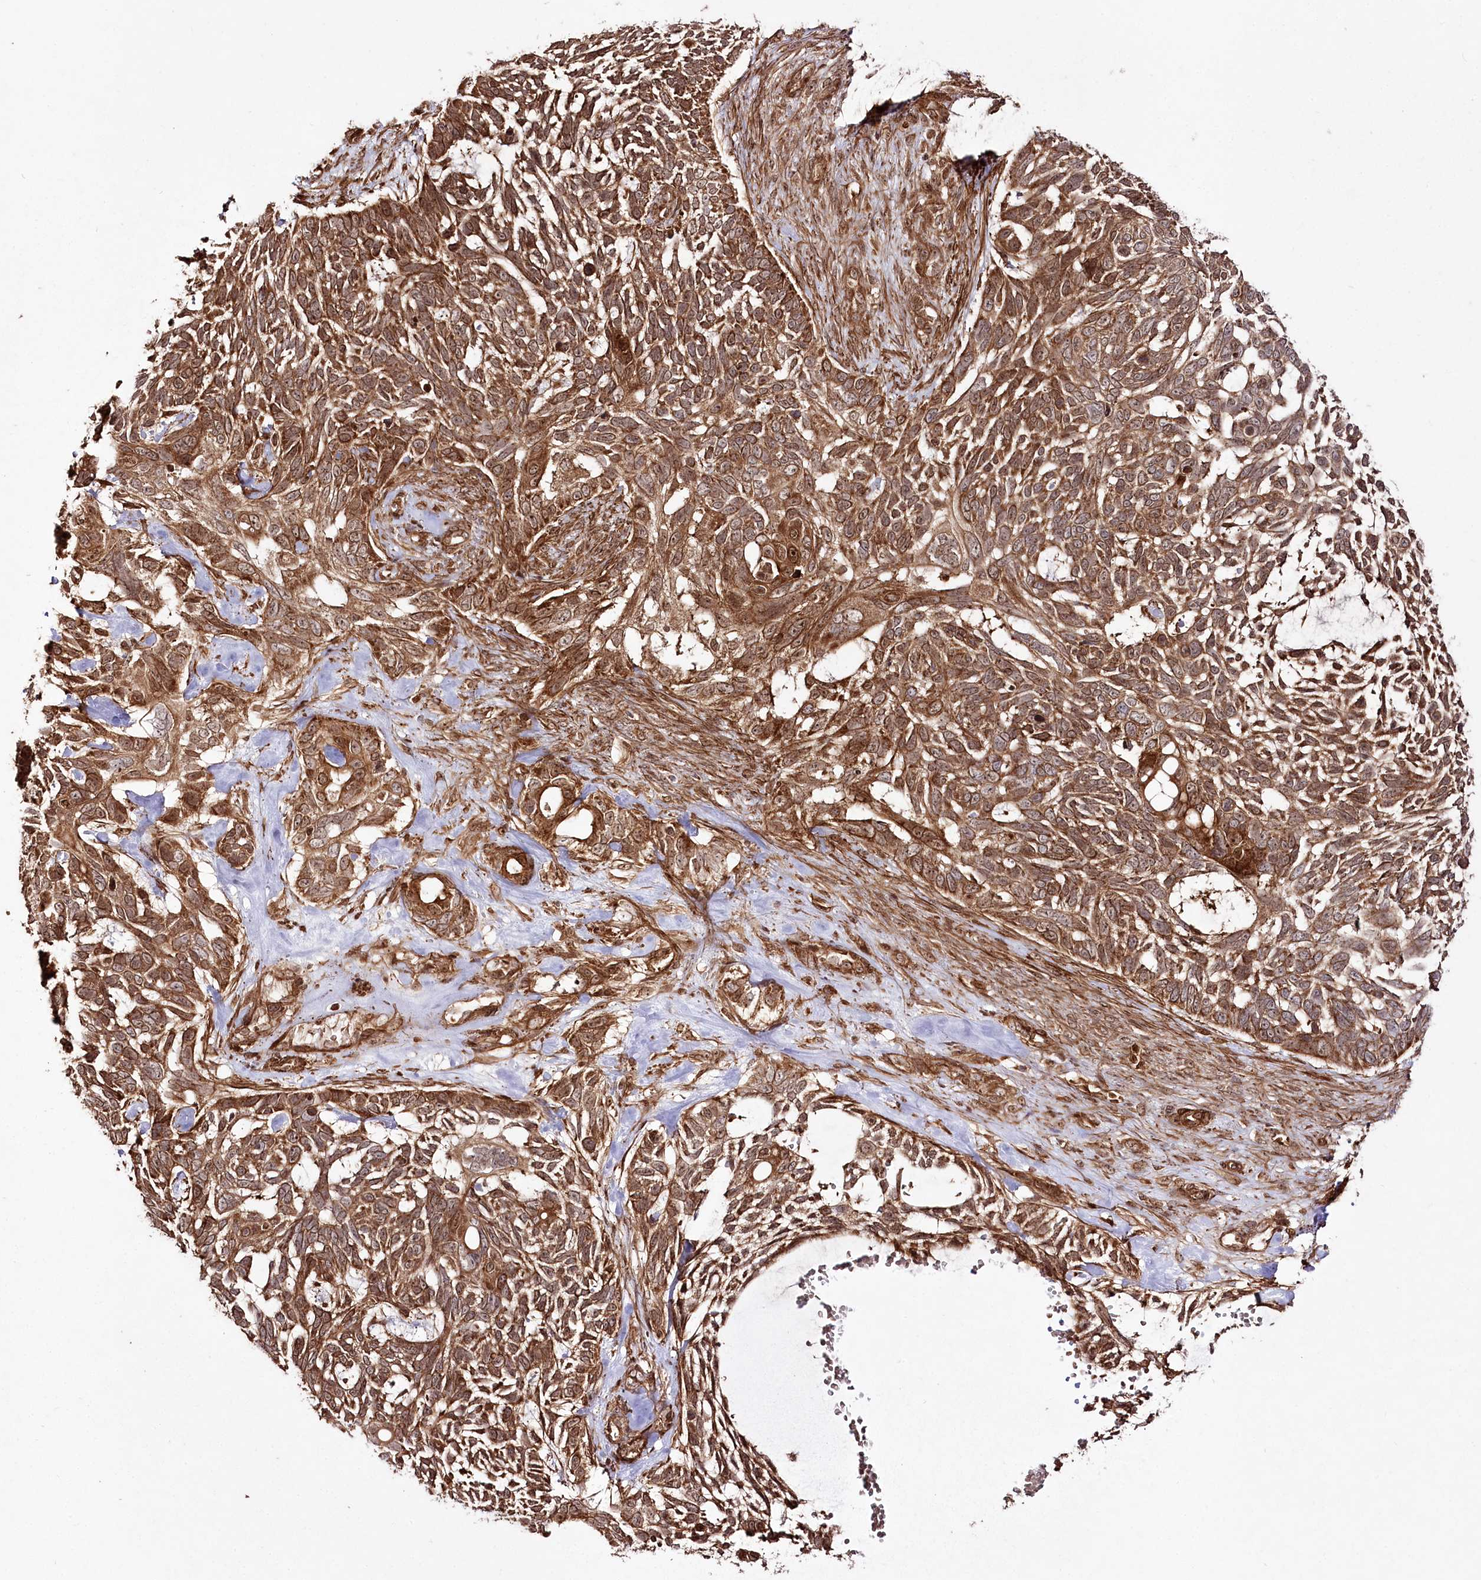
{"staining": {"intensity": "moderate", "quantity": ">75%", "location": "cytoplasmic/membranous"}, "tissue": "skin cancer", "cell_type": "Tumor cells", "image_type": "cancer", "snomed": [{"axis": "morphology", "description": "Basal cell carcinoma"}, {"axis": "topography", "description": "Skin"}], "caption": "Tumor cells exhibit medium levels of moderate cytoplasmic/membranous expression in approximately >75% of cells in skin cancer.", "gene": "REXO2", "patient": {"sex": "male", "age": 88}}